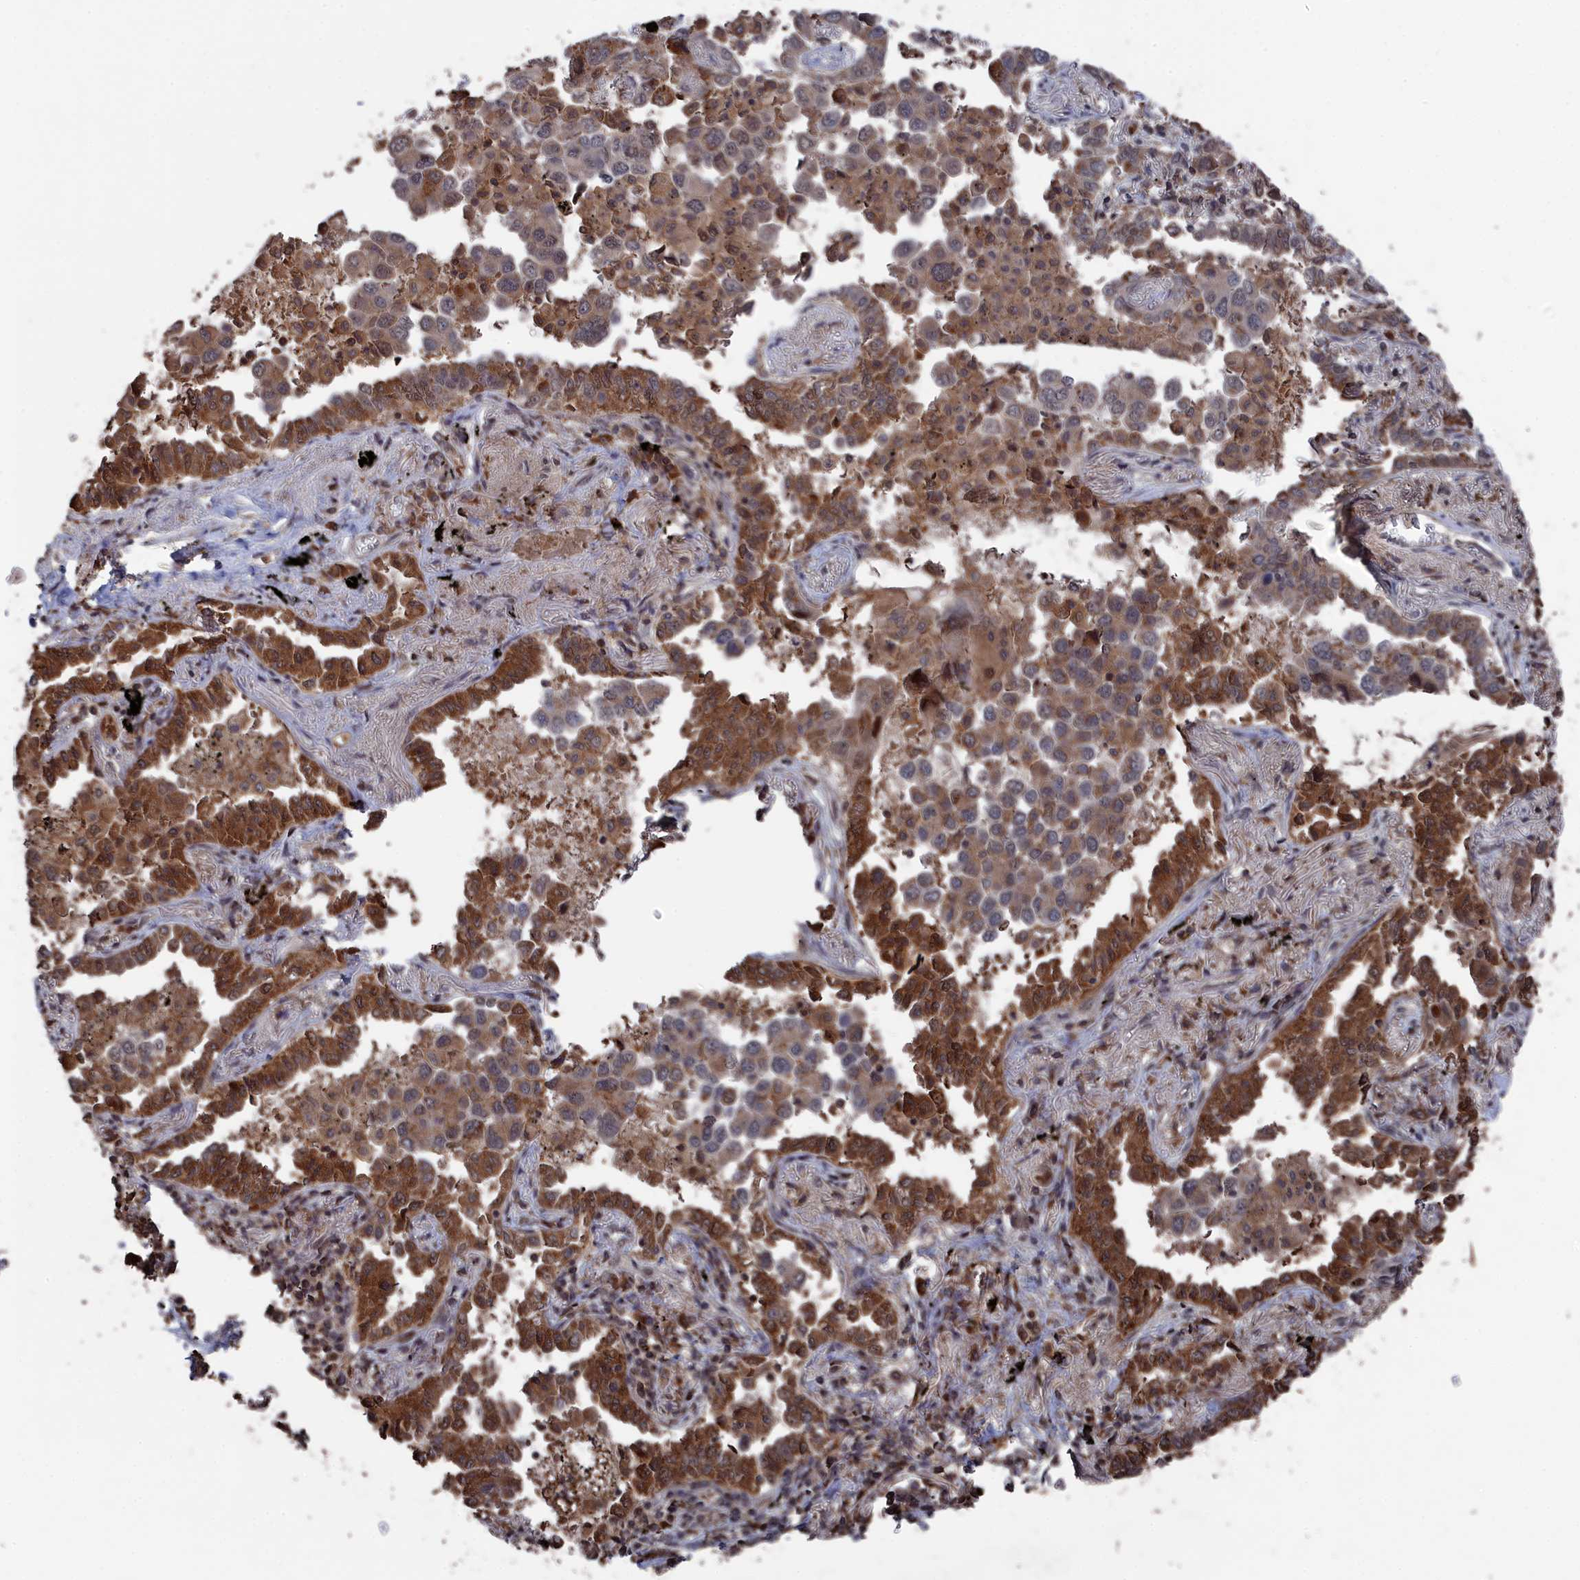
{"staining": {"intensity": "moderate", "quantity": ">75%", "location": "cytoplasmic/membranous"}, "tissue": "lung cancer", "cell_type": "Tumor cells", "image_type": "cancer", "snomed": [{"axis": "morphology", "description": "Adenocarcinoma, NOS"}, {"axis": "topography", "description": "Lung"}], "caption": "IHC (DAB (3,3'-diaminobenzidine)) staining of lung cancer (adenocarcinoma) reveals moderate cytoplasmic/membranous protein expression in about >75% of tumor cells.", "gene": "CEACAM21", "patient": {"sex": "male", "age": 67}}